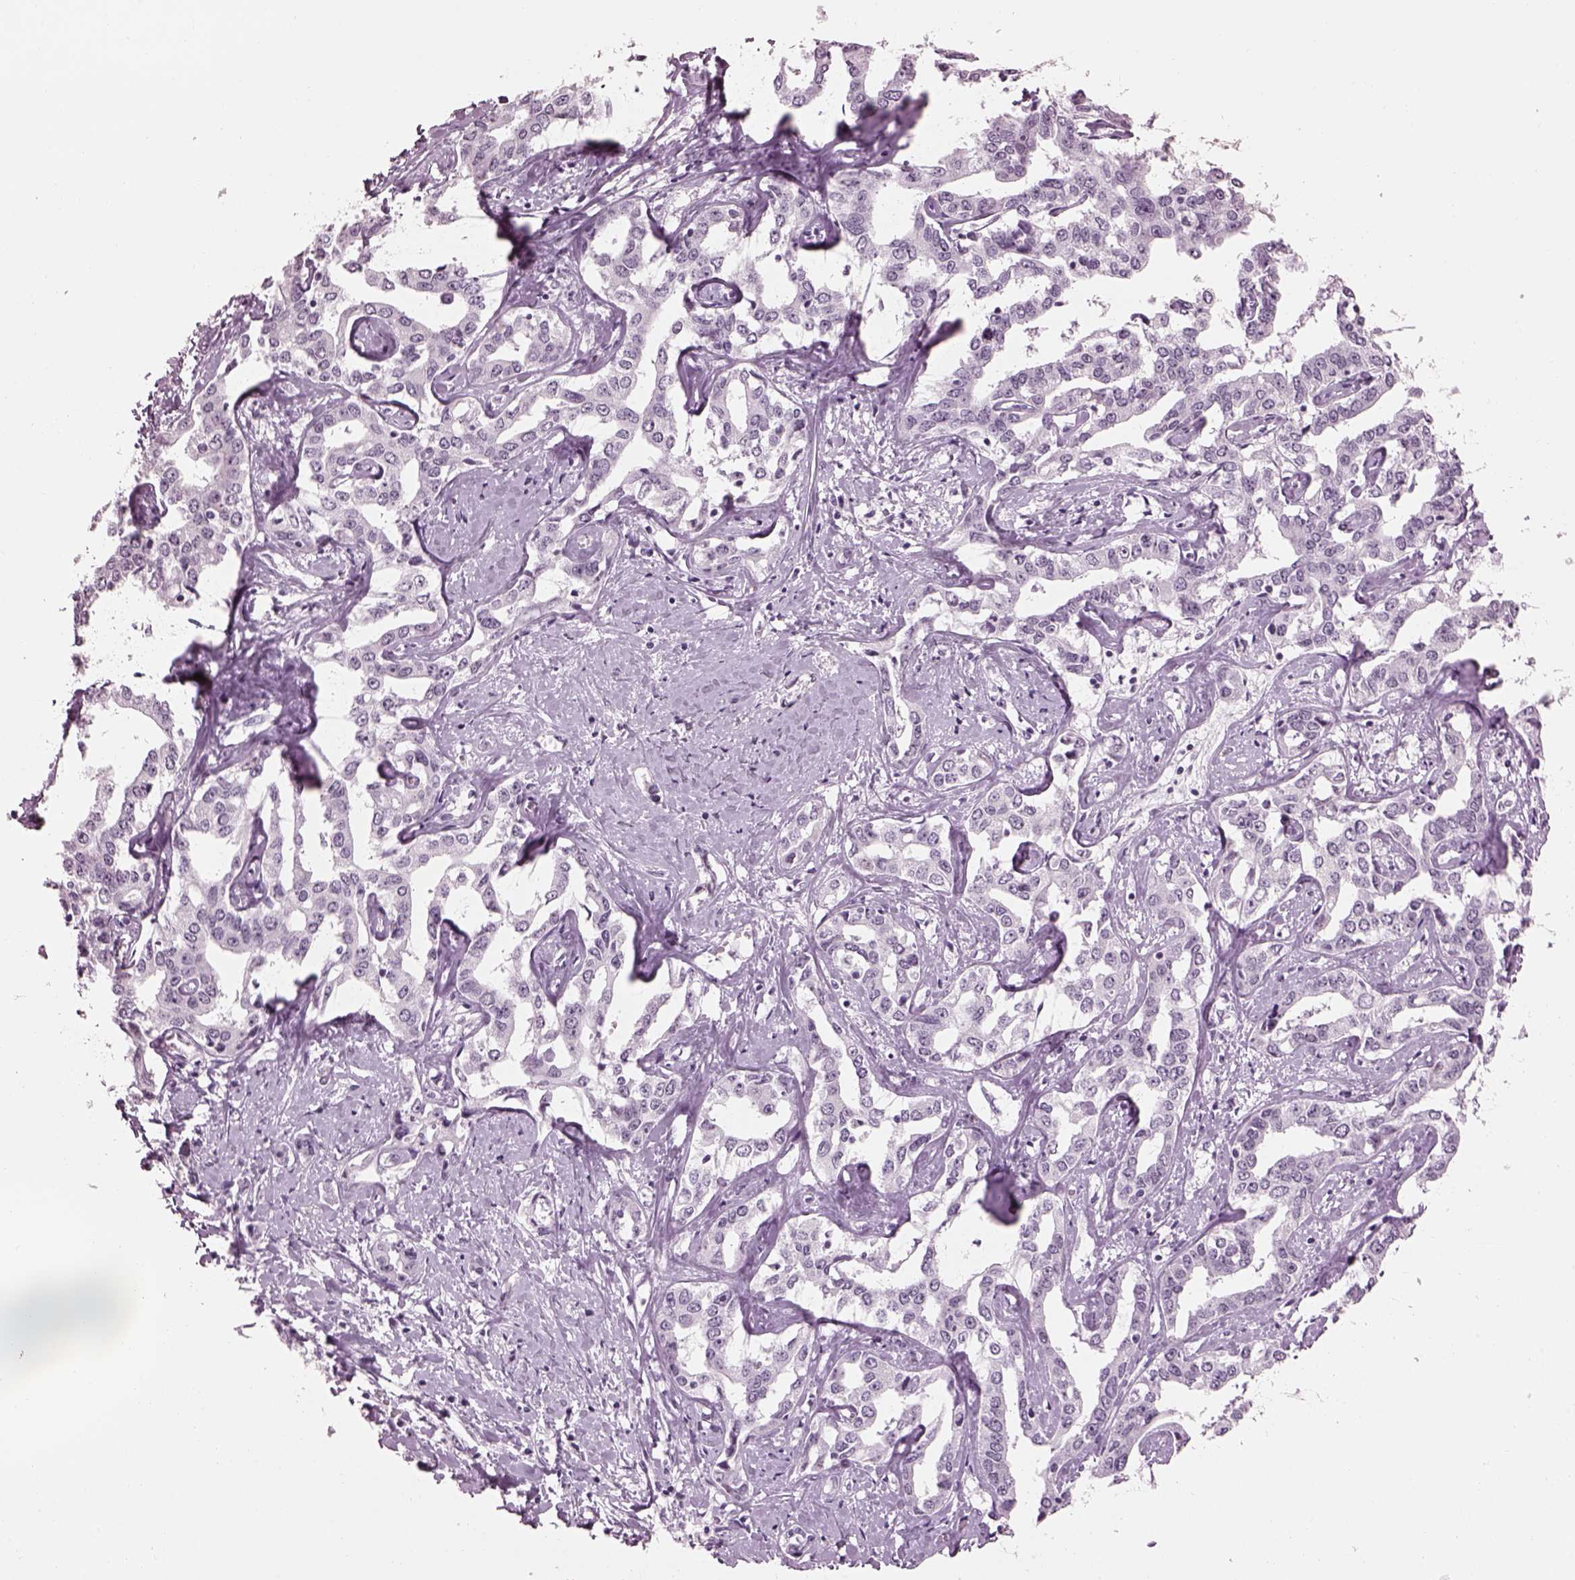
{"staining": {"intensity": "negative", "quantity": "none", "location": "none"}, "tissue": "liver cancer", "cell_type": "Tumor cells", "image_type": "cancer", "snomed": [{"axis": "morphology", "description": "Cholangiocarcinoma"}, {"axis": "topography", "description": "Liver"}], "caption": "This photomicrograph is of liver cancer (cholangiocarcinoma) stained with immunohistochemistry (IHC) to label a protein in brown with the nuclei are counter-stained blue. There is no expression in tumor cells.", "gene": "ADGRG2", "patient": {"sex": "male", "age": 59}}